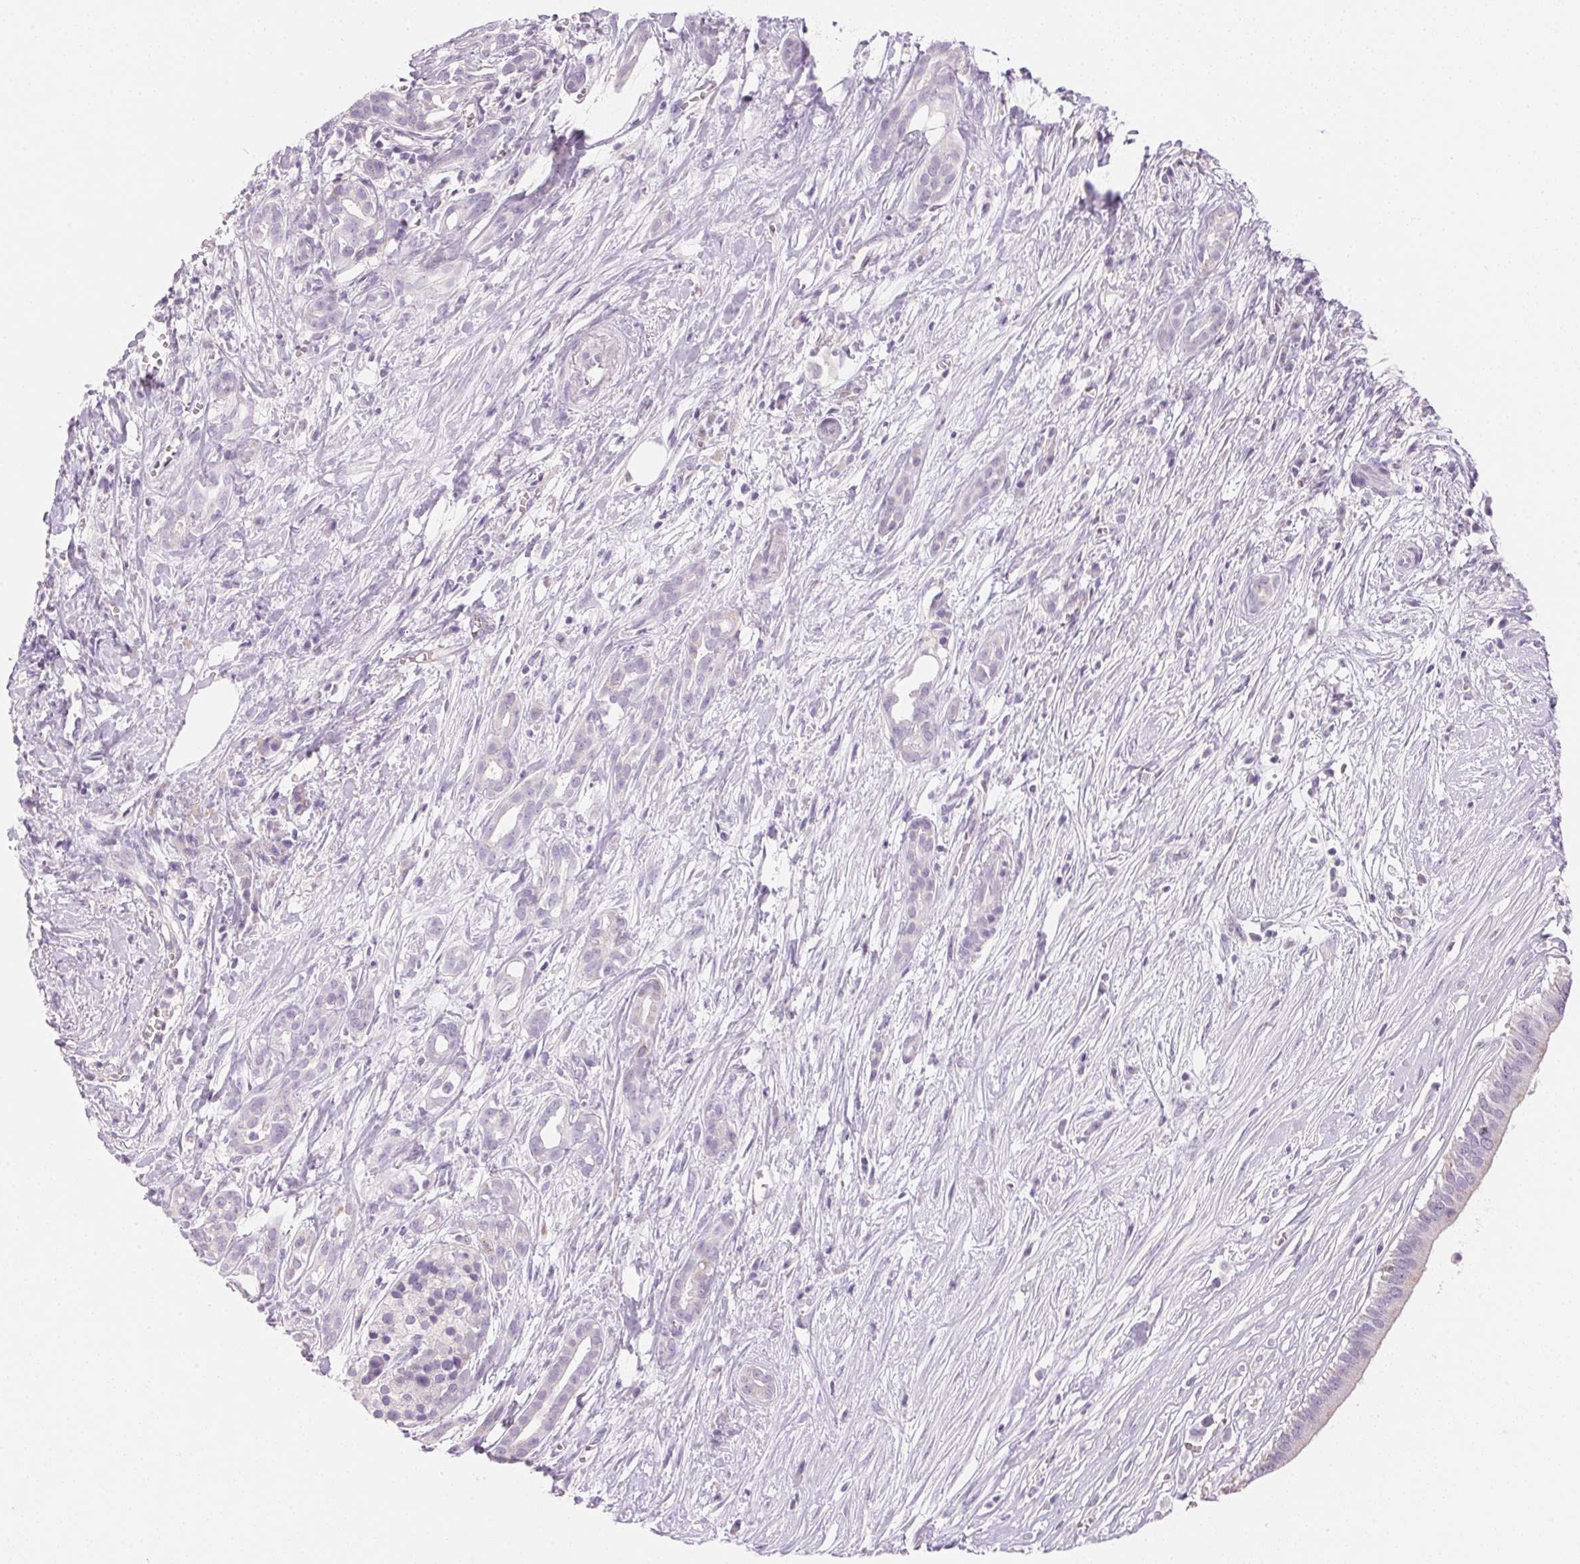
{"staining": {"intensity": "negative", "quantity": "none", "location": "none"}, "tissue": "pancreatic cancer", "cell_type": "Tumor cells", "image_type": "cancer", "snomed": [{"axis": "morphology", "description": "Adenocarcinoma, NOS"}, {"axis": "topography", "description": "Pancreas"}], "caption": "Immunohistochemical staining of human pancreatic cancer (adenocarcinoma) displays no significant expression in tumor cells.", "gene": "CYP11B1", "patient": {"sex": "male", "age": 61}}